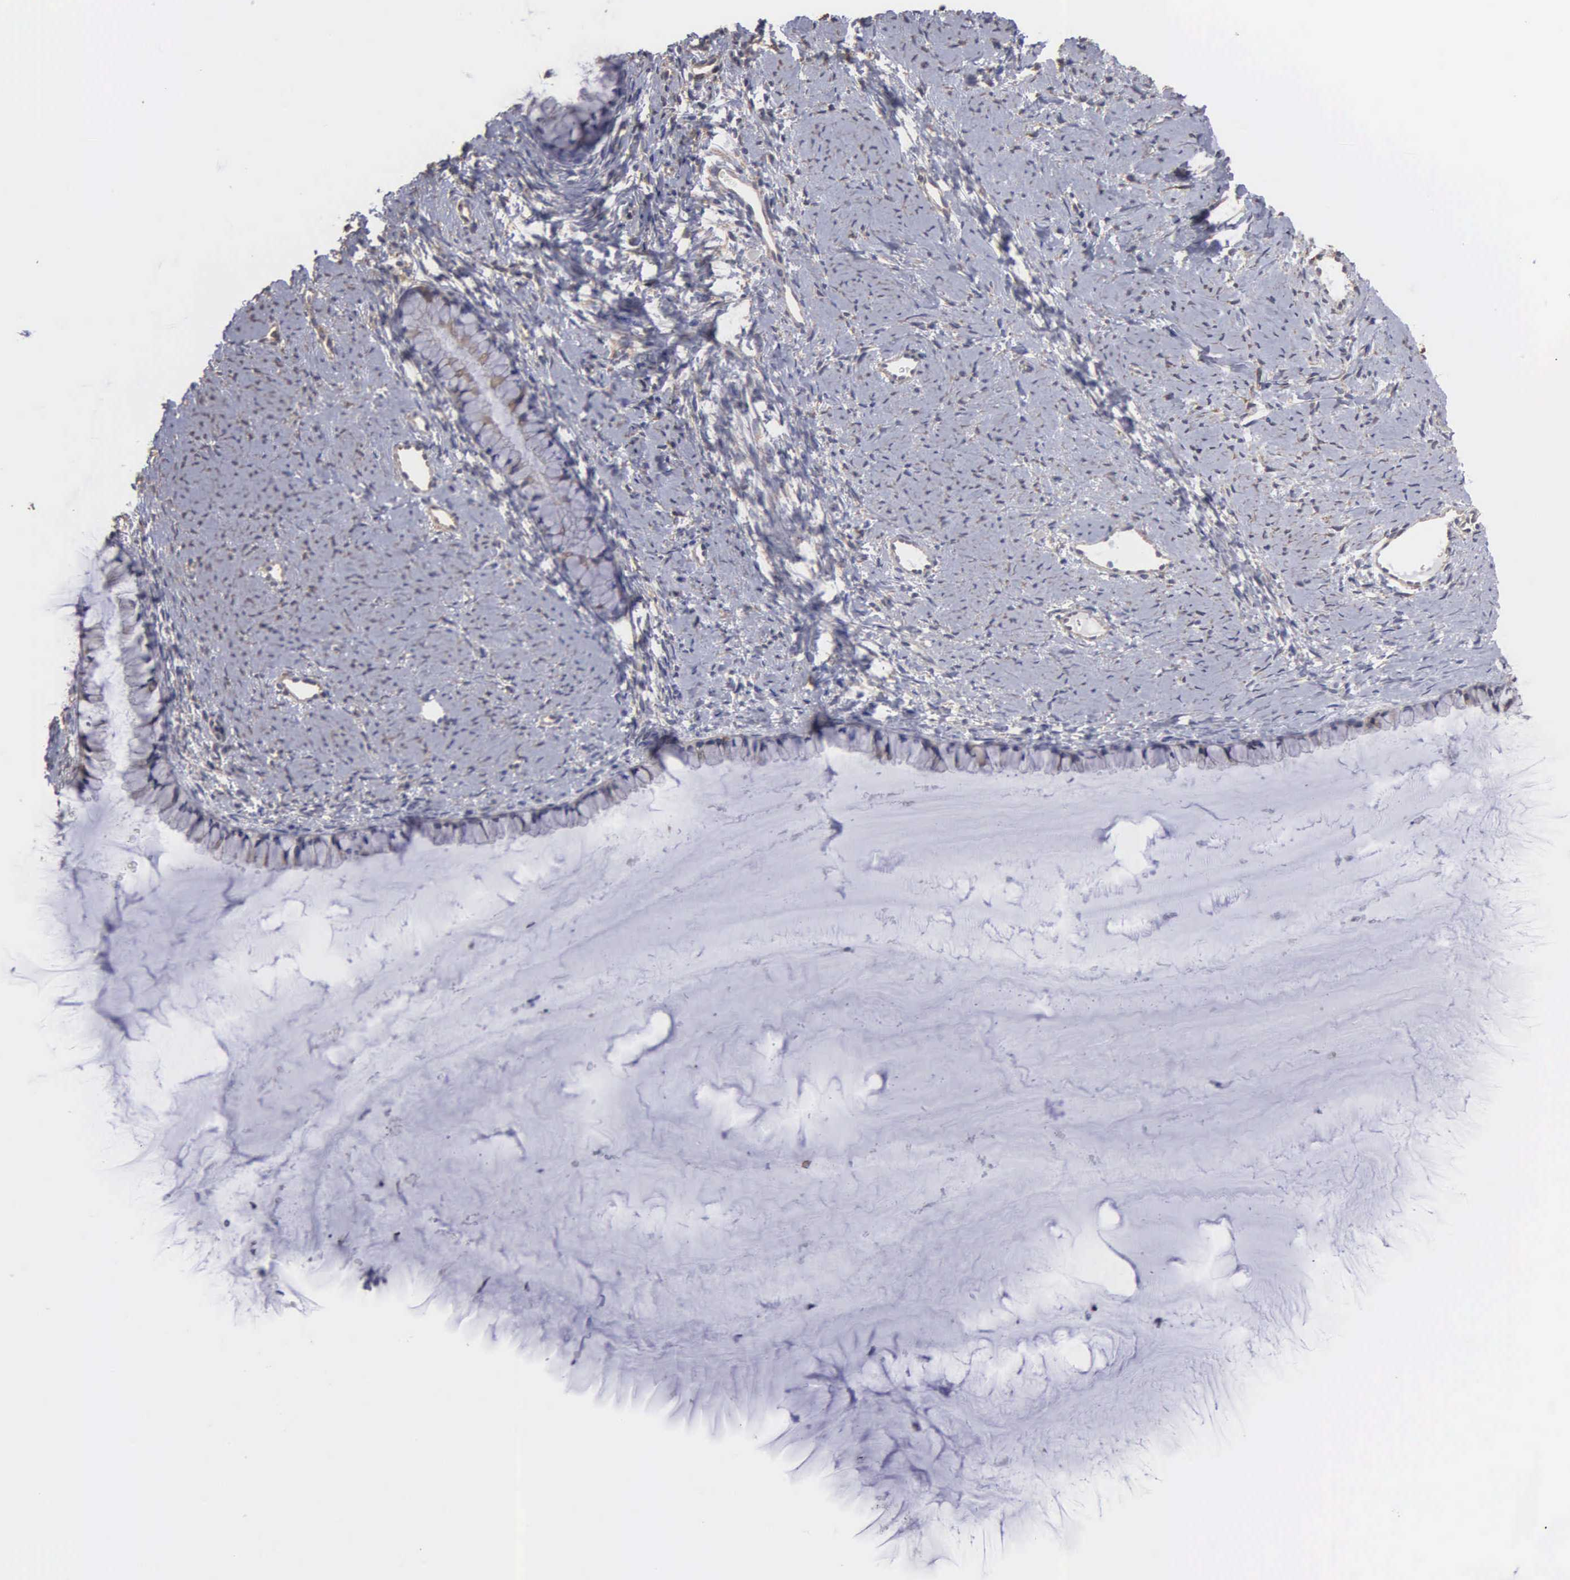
{"staining": {"intensity": "weak", "quantity": "25%-75%", "location": "cytoplasmic/membranous"}, "tissue": "cervix", "cell_type": "Glandular cells", "image_type": "normal", "snomed": [{"axis": "morphology", "description": "Normal tissue, NOS"}, {"axis": "topography", "description": "Cervix"}], "caption": "The photomicrograph reveals staining of benign cervix, revealing weak cytoplasmic/membranous protein staining (brown color) within glandular cells. Using DAB (3,3'-diaminobenzidine) (brown) and hematoxylin (blue) stains, captured at high magnification using brightfield microscopy.", "gene": "LIN52", "patient": {"sex": "female", "age": 82}}